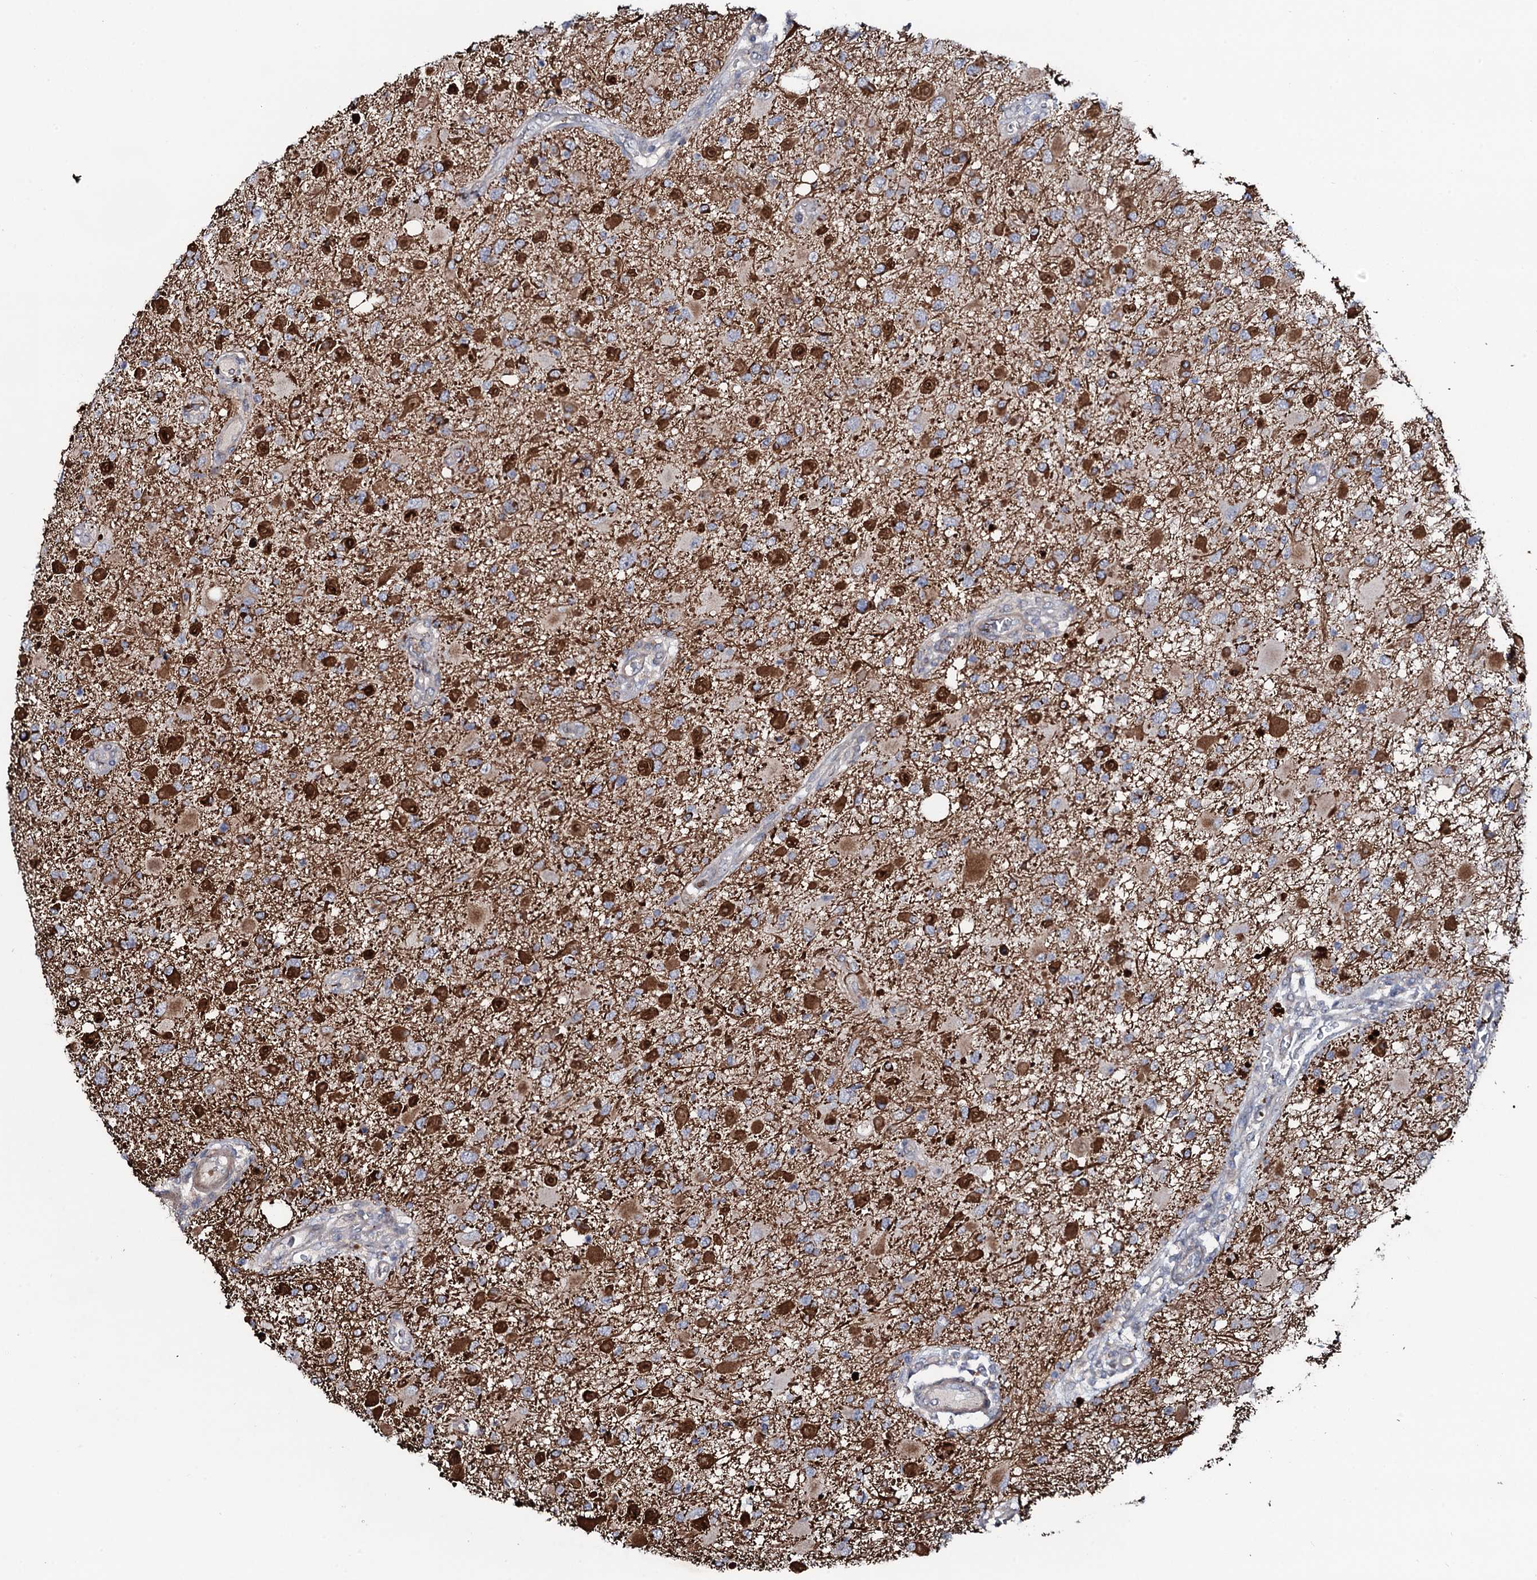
{"staining": {"intensity": "strong", "quantity": "25%-75%", "location": "cytoplasmic/membranous,nuclear"}, "tissue": "glioma", "cell_type": "Tumor cells", "image_type": "cancer", "snomed": [{"axis": "morphology", "description": "Glioma, malignant, High grade"}, {"axis": "topography", "description": "Brain"}], "caption": "Strong cytoplasmic/membranous and nuclear expression is seen in approximately 25%-75% of tumor cells in malignant glioma (high-grade).", "gene": "COG6", "patient": {"sex": "male", "age": 53}}